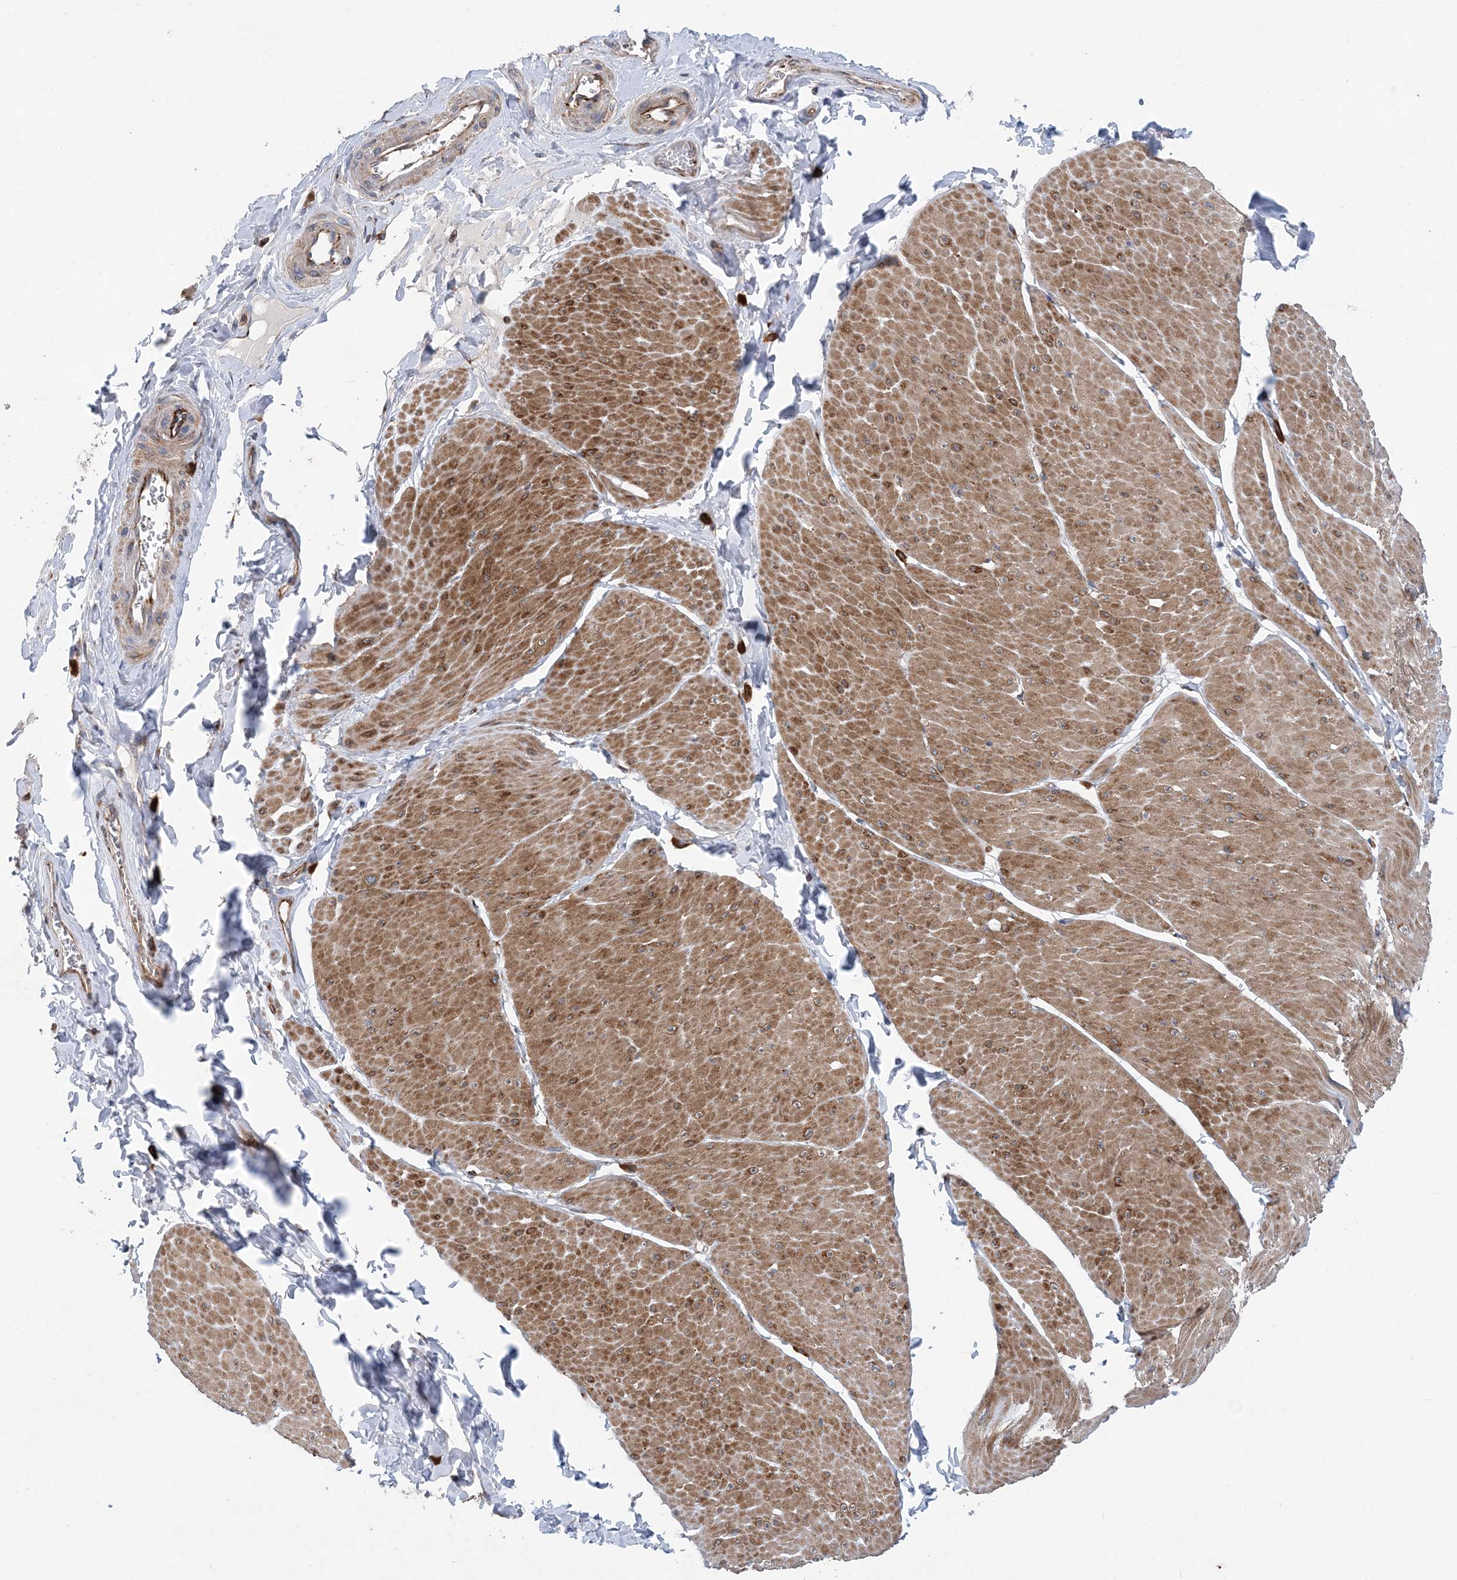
{"staining": {"intensity": "moderate", "quantity": ">75%", "location": "cytoplasmic/membranous"}, "tissue": "smooth muscle", "cell_type": "Smooth muscle cells", "image_type": "normal", "snomed": [{"axis": "morphology", "description": "Urothelial carcinoma, High grade"}, {"axis": "topography", "description": "Urinary bladder"}], "caption": "Smooth muscle cells exhibit medium levels of moderate cytoplasmic/membranous staining in approximately >75% of cells in benign human smooth muscle. (DAB IHC with brightfield microscopy, high magnification).", "gene": "PTTG1IP", "patient": {"sex": "male", "age": 46}}